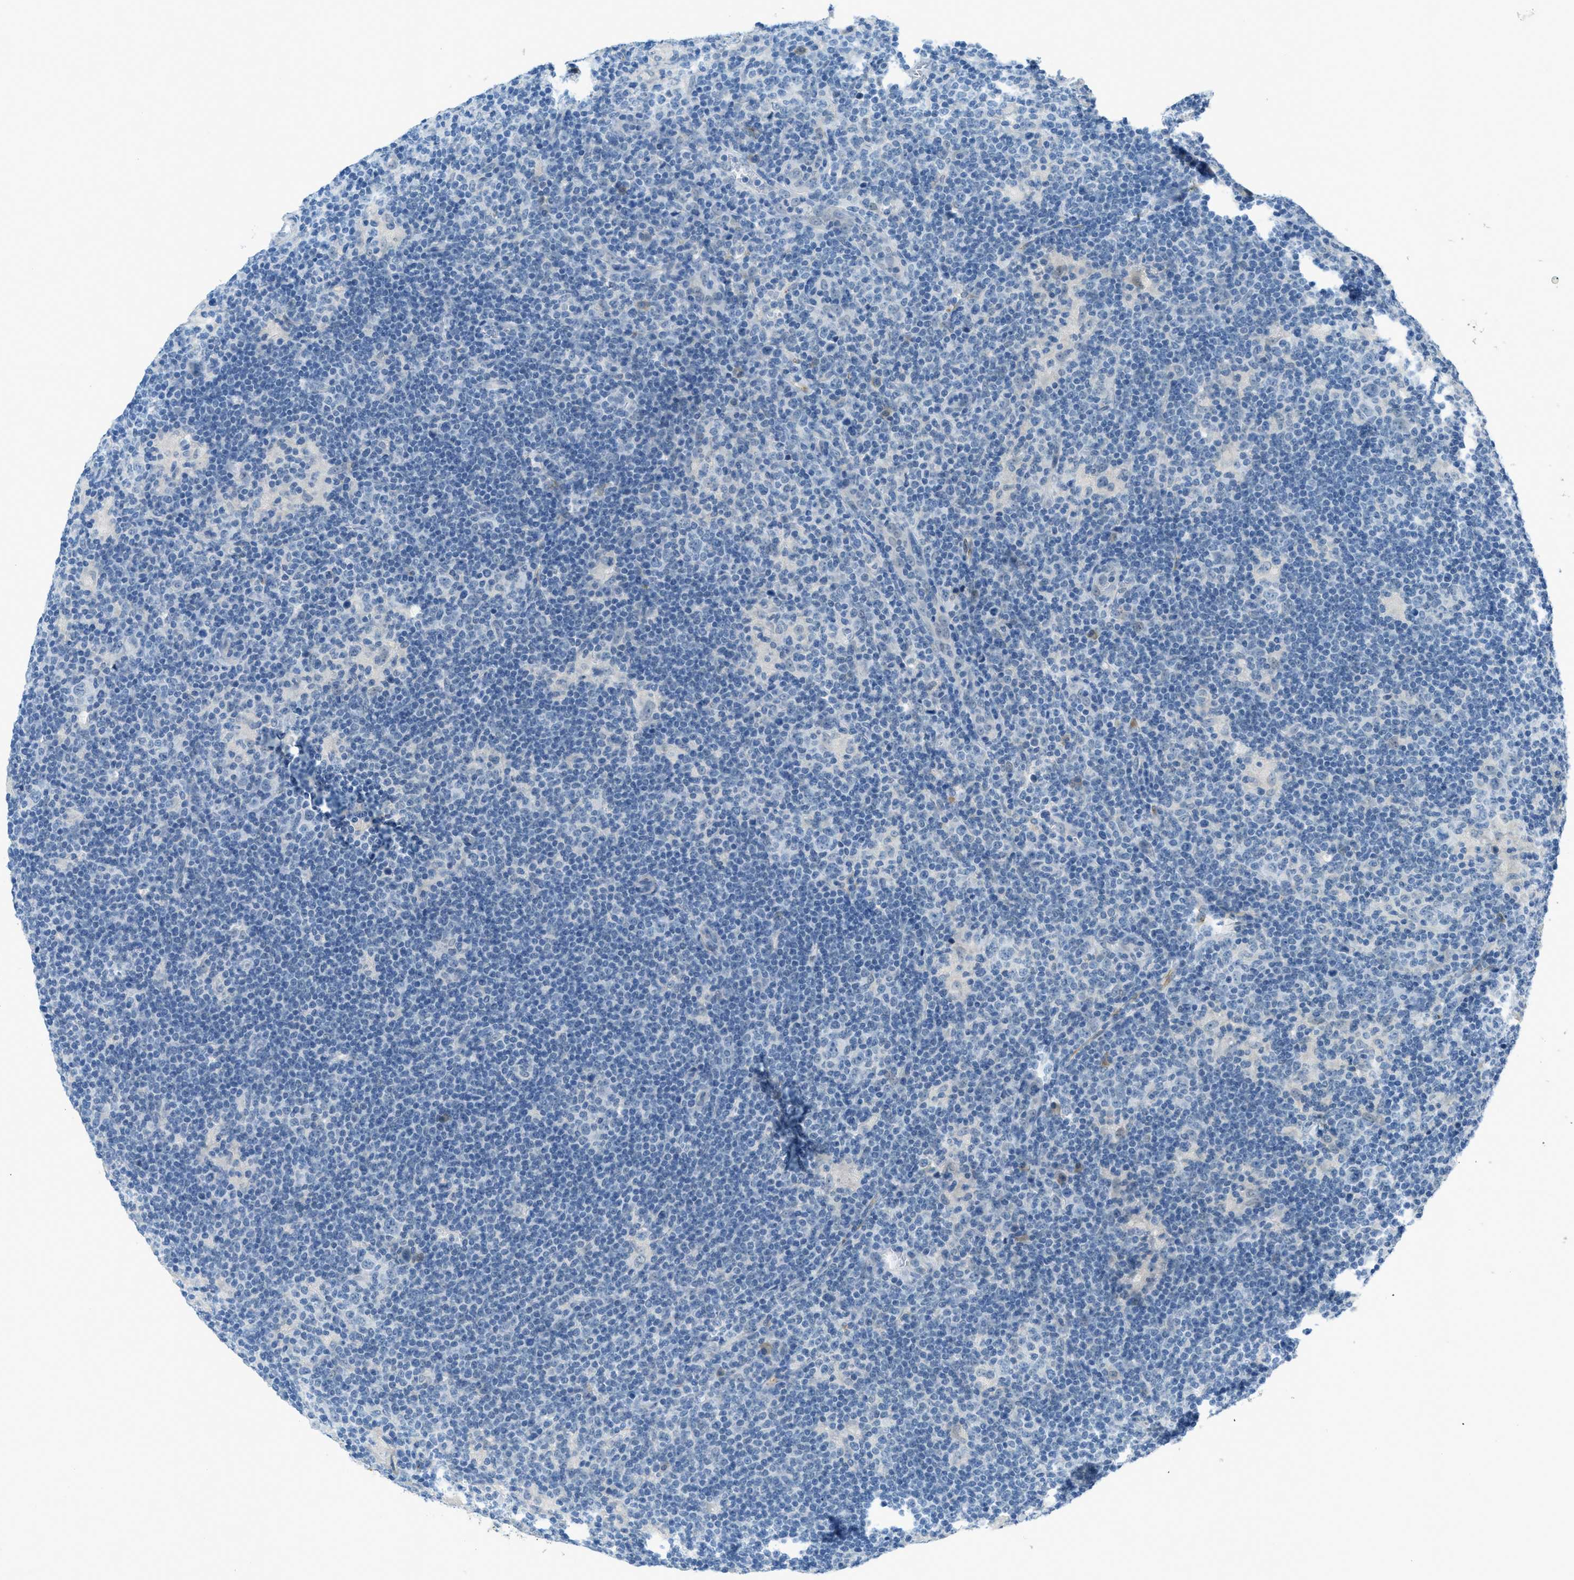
{"staining": {"intensity": "negative", "quantity": "none", "location": "none"}, "tissue": "lymphoma", "cell_type": "Tumor cells", "image_type": "cancer", "snomed": [{"axis": "morphology", "description": "Hodgkin's disease, NOS"}, {"axis": "topography", "description": "Lymph node"}], "caption": "Hodgkin's disease stained for a protein using immunohistochemistry displays no staining tumor cells.", "gene": "KLHL8", "patient": {"sex": "female", "age": 57}}